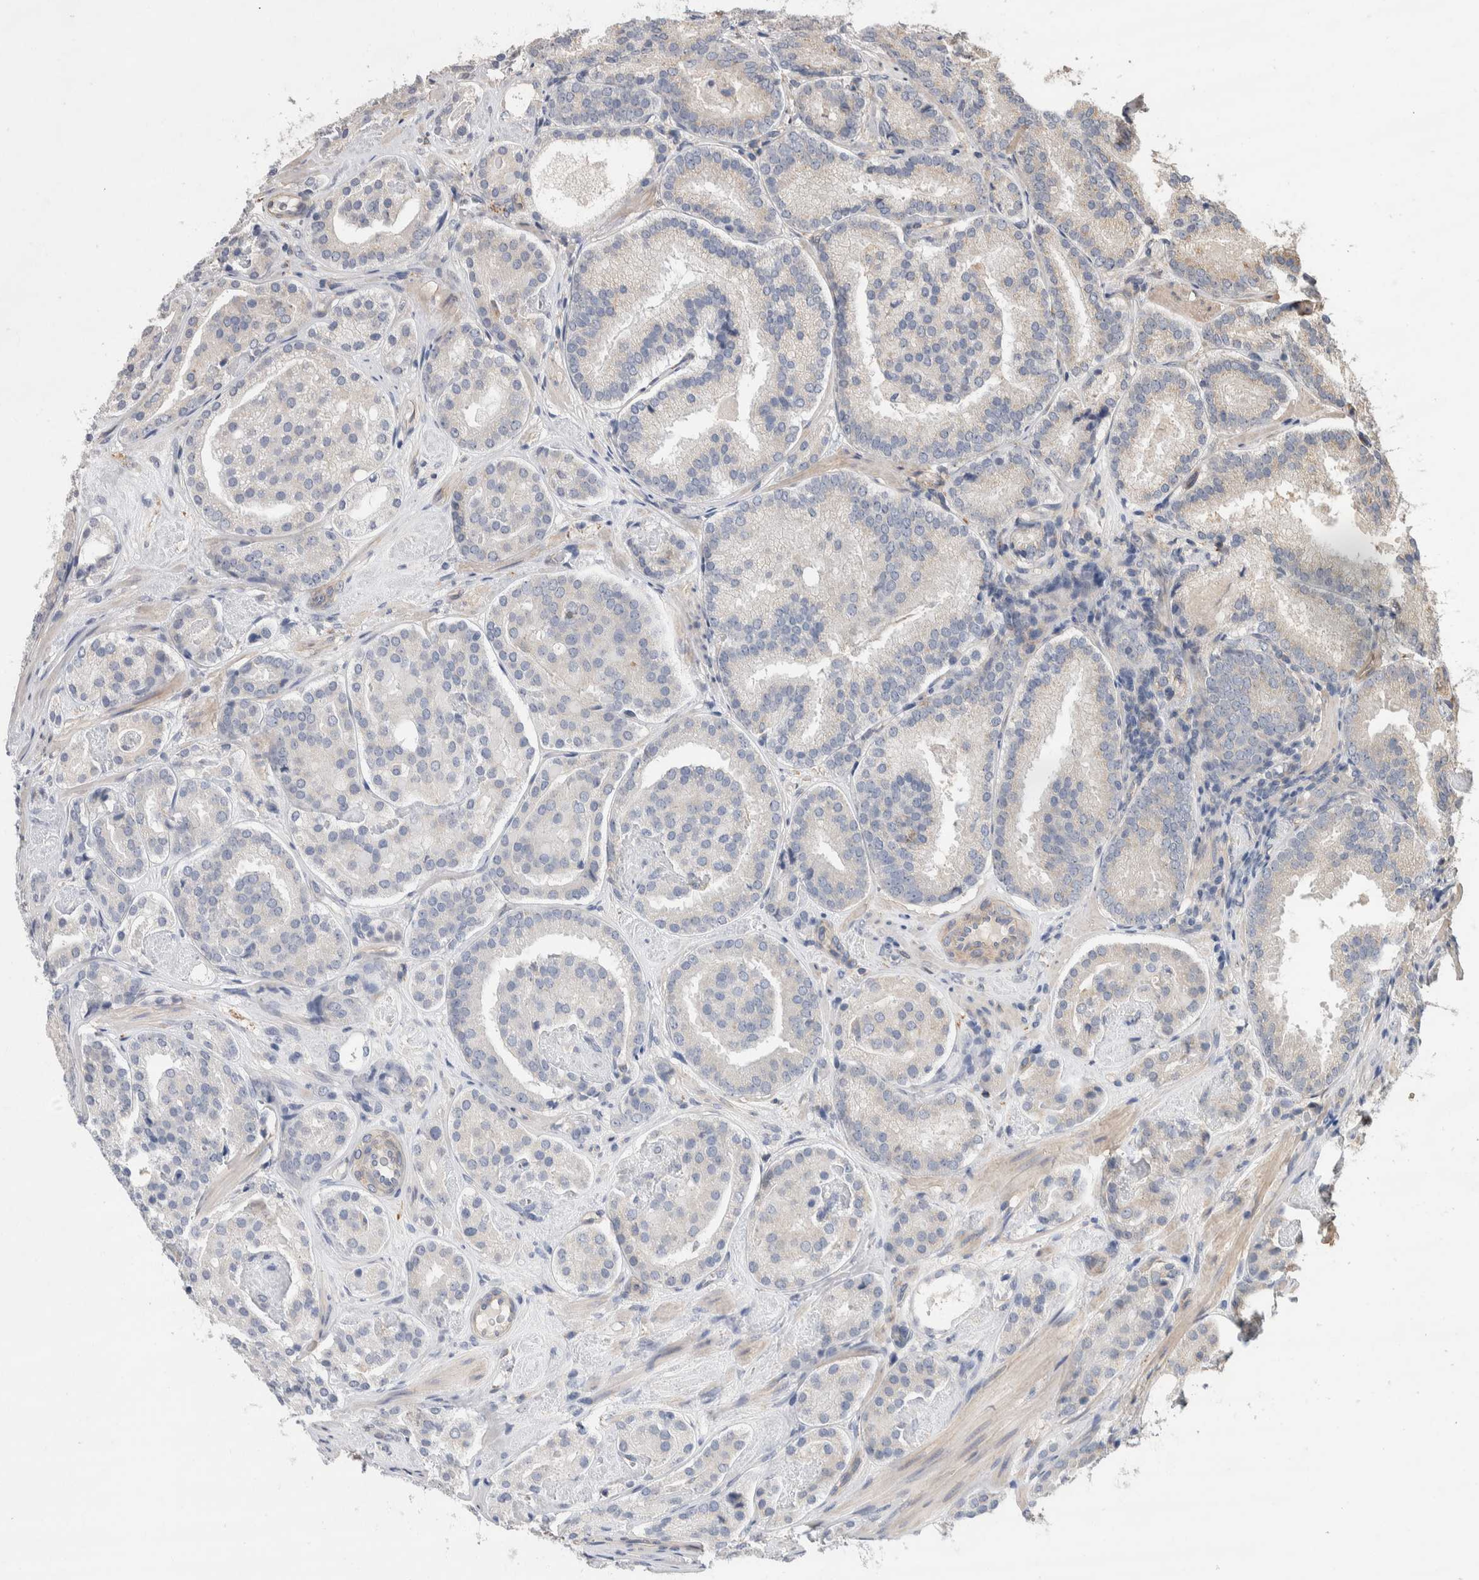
{"staining": {"intensity": "negative", "quantity": "none", "location": "none"}, "tissue": "prostate cancer", "cell_type": "Tumor cells", "image_type": "cancer", "snomed": [{"axis": "morphology", "description": "Adenocarcinoma, Low grade"}, {"axis": "topography", "description": "Prostate"}], "caption": "A histopathology image of prostate low-grade adenocarcinoma stained for a protein exhibits no brown staining in tumor cells. The staining was performed using DAB (3,3'-diaminobenzidine) to visualize the protein expression in brown, while the nuclei were stained in blue with hematoxylin (Magnification: 20x).", "gene": "GCNA", "patient": {"sex": "male", "age": 69}}